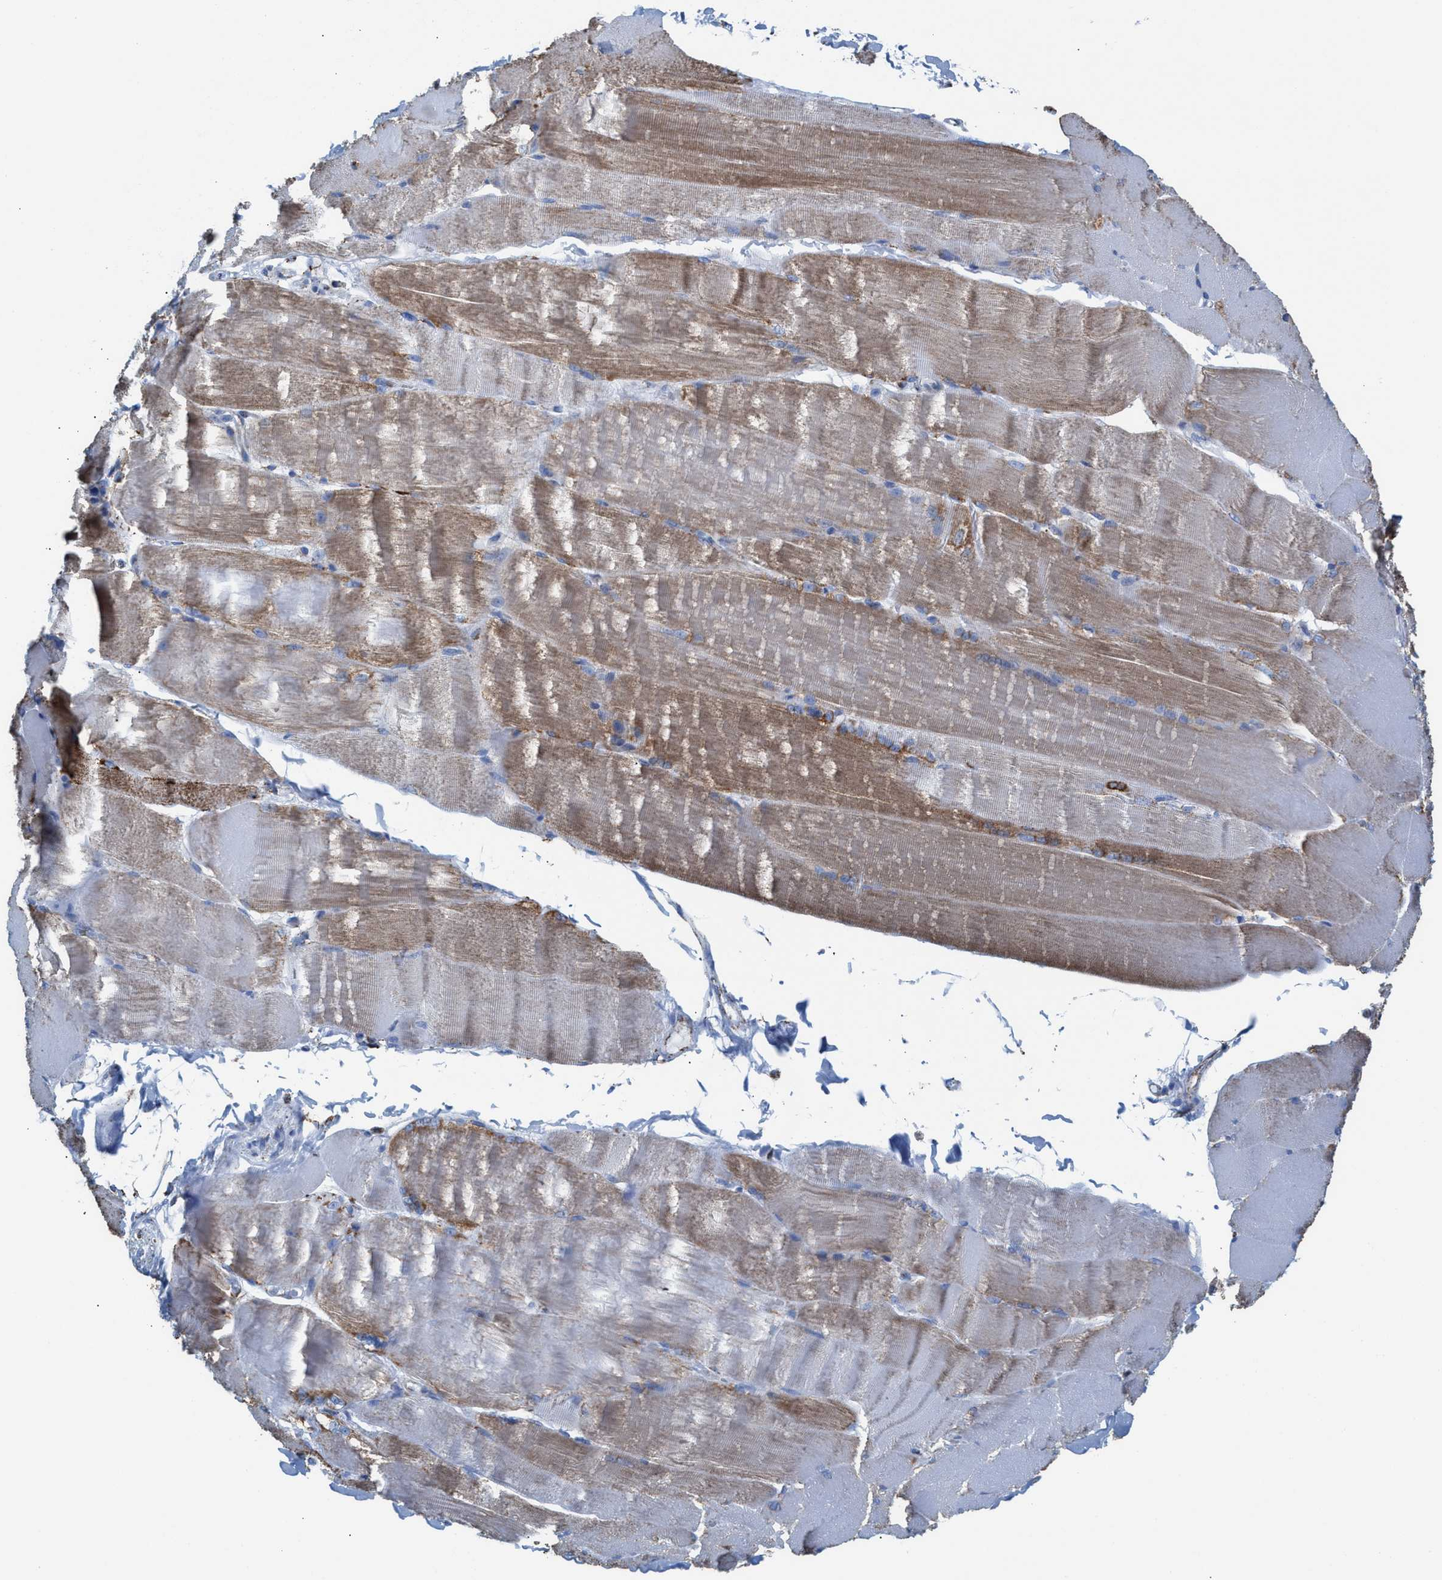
{"staining": {"intensity": "moderate", "quantity": "25%-75%", "location": "cytoplasmic/membranous"}, "tissue": "skeletal muscle", "cell_type": "Myocytes", "image_type": "normal", "snomed": [{"axis": "morphology", "description": "Normal tissue, NOS"}, {"axis": "topography", "description": "Skin"}, {"axis": "topography", "description": "Skeletal muscle"}], "caption": "About 25%-75% of myocytes in unremarkable skeletal muscle display moderate cytoplasmic/membranous protein positivity as visualized by brown immunohistochemical staining.", "gene": "ECHS1", "patient": {"sex": "male", "age": 83}}